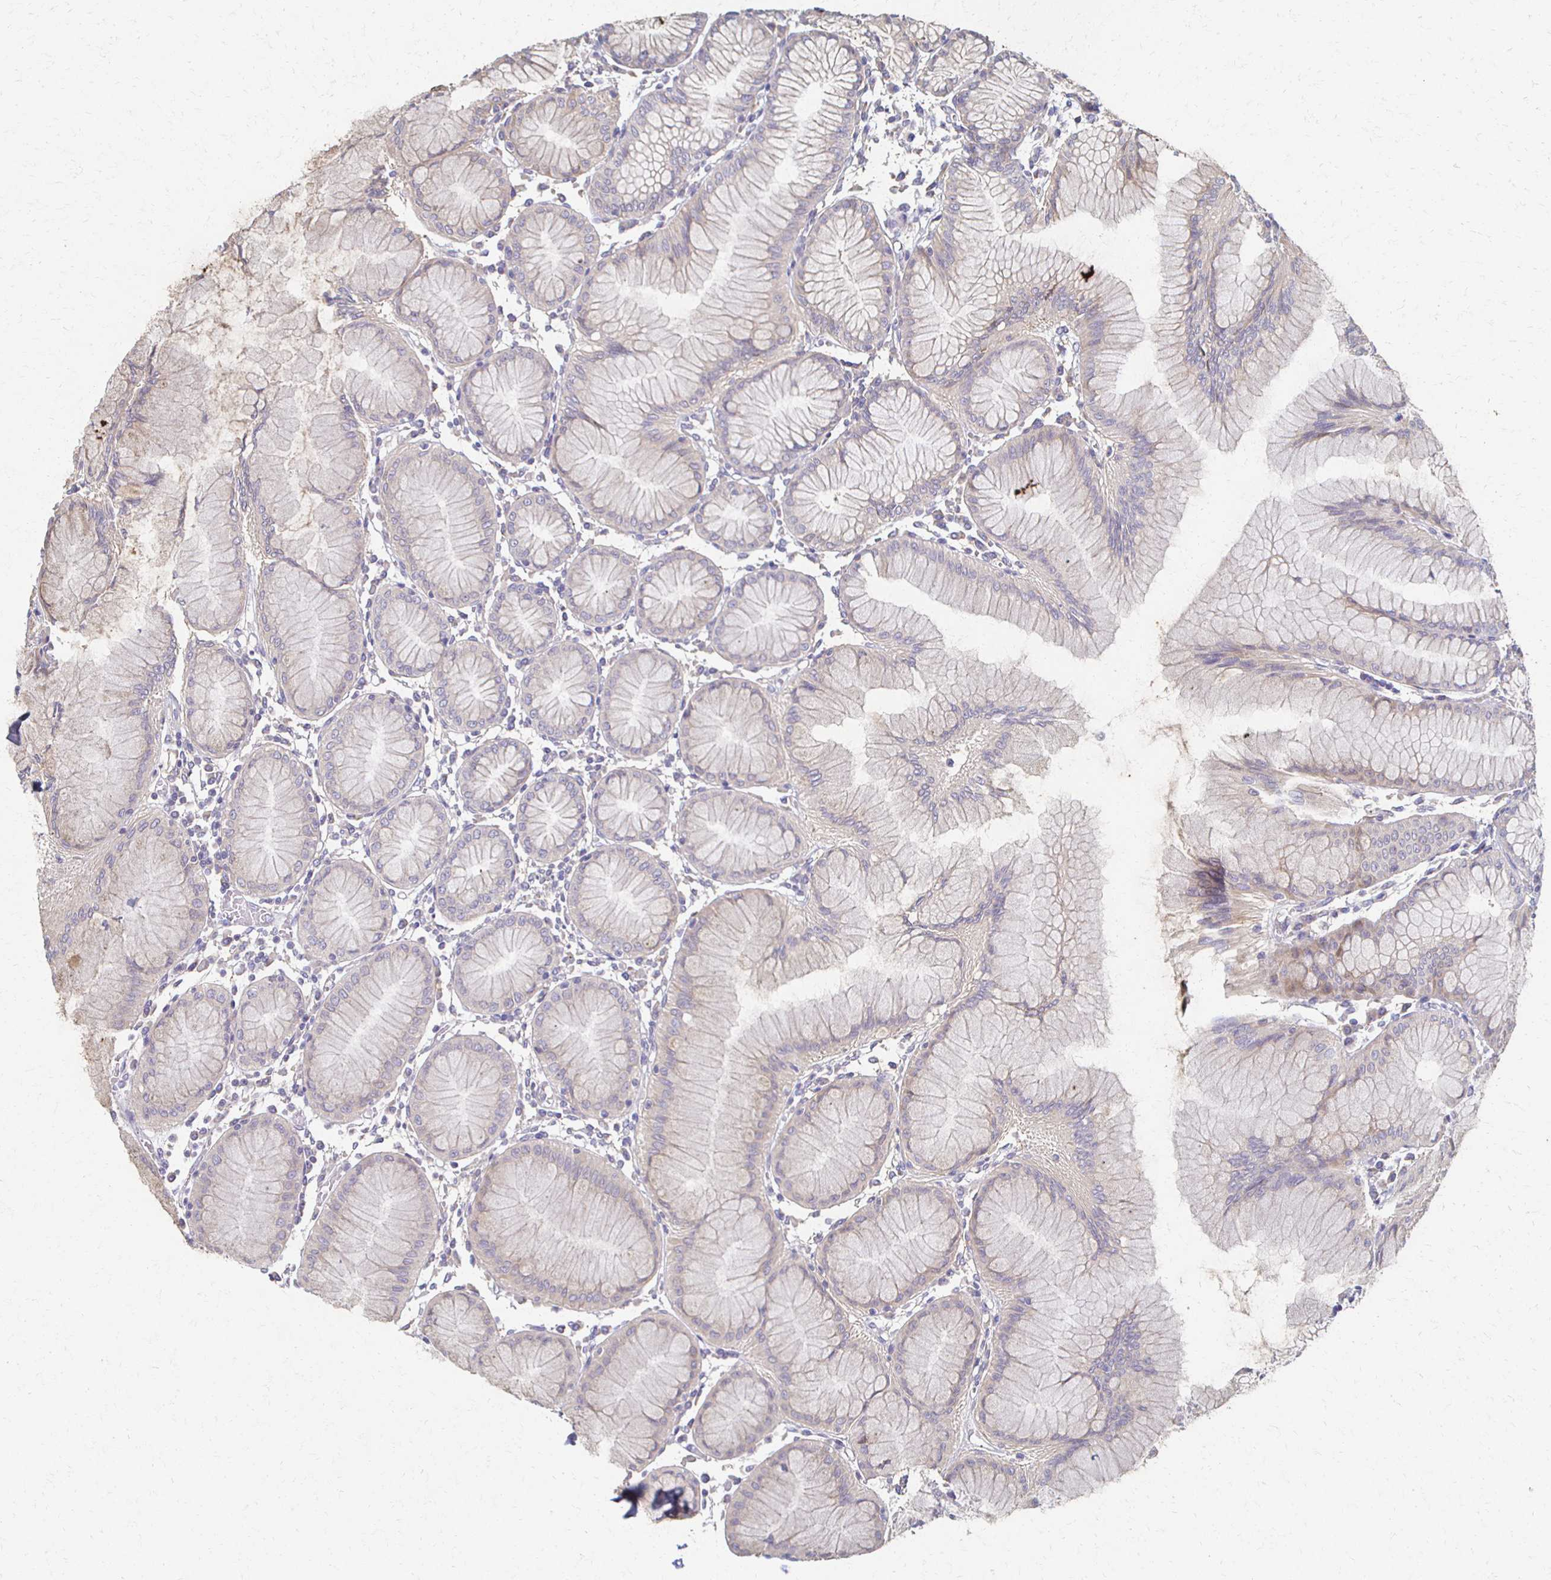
{"staining": {"intensity": "weak", "quantity": "<25%", "location": "cytoplasmic/membranous"}, "tissue": "stomach", "cell_type": "Glandular cells", "image_type": "normal", "snomed": [{"axis": "morphology", "description": "Normal tissue, NOS"}, {"axis": "topography", "description": "Stomach"}], "caption": "Protein analysis of benign stomach shows no significant expression in glandular cells.", "gene": "CX3CR1", "patient": {"sex": "female", "age": 57}}